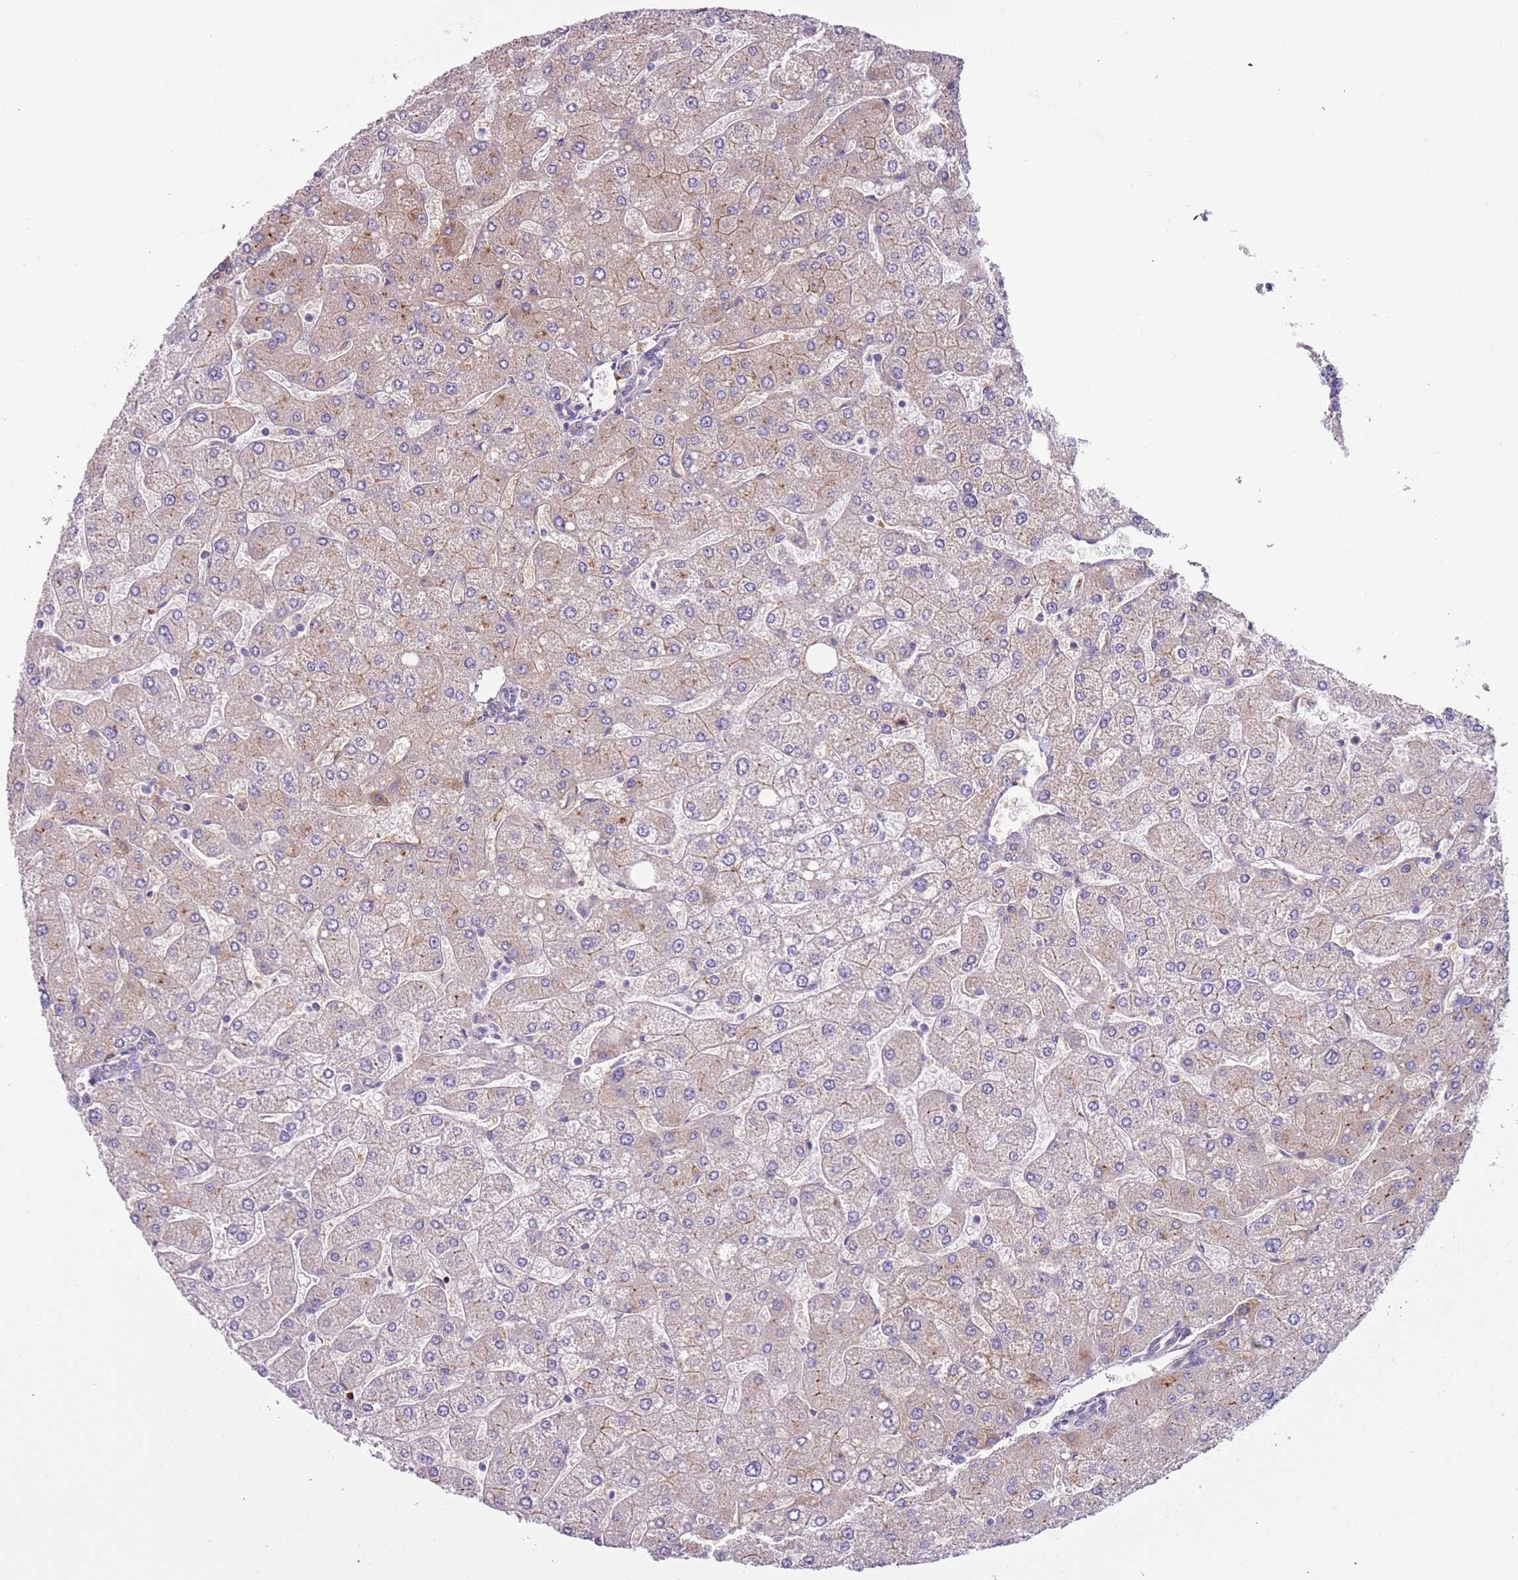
{"staining": {"intensity": "moderate", "quantity": "25%-75%", "location": "cytoplasmic/membranous"}, "tissue": "liver", "cell_type": "Cholangiocytes", "image_type": "normal", "snomed": [{"axis": "morphology", "description": "Normal tissue, NOS"}, {"axis": "topography", "description": "Liver"}], "caption": "Immunohistochemical staining of unremarkable human liver demonstrates medium levels of moderate cytoplasmic/membranous positivity in about 25%-75% of cholangiocytes. The staining was performed using DAB, with brown indicating positive protein expression. Nuclei are stained blue with hematoxylin.", "gene": "VWCE", "patient": {"sex": "male", "age": 55}}